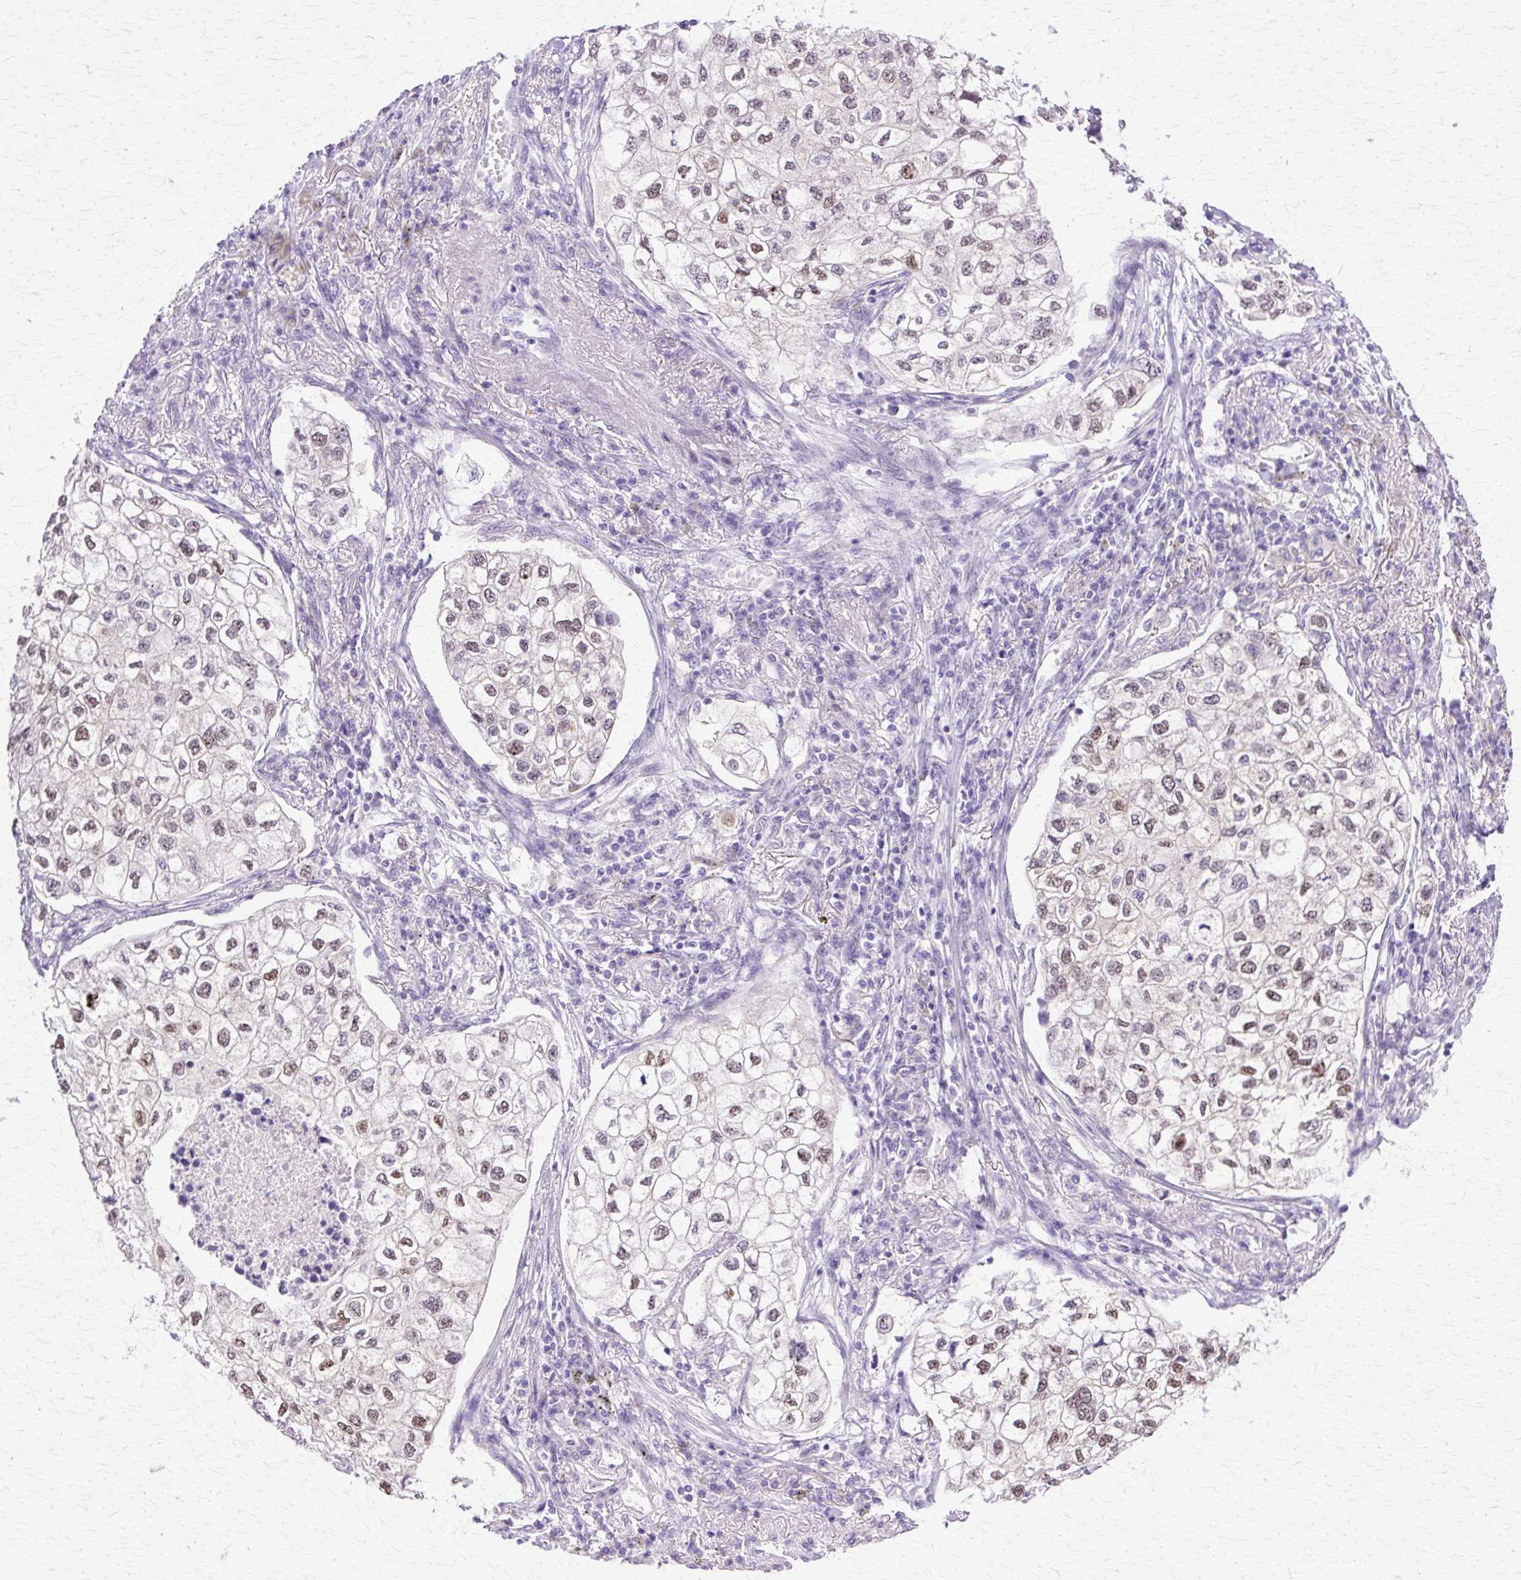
{"staining": {"intensity": "moderate", "quantity": "25%-75%", "location": "nuclear"}, "tissue": "lung cancer", "cell_type": "Tumor cells", "image_type": "cancer", "snomed": [{"axis": "morphology", "description": "Adenocarcinoma, NOS"}, {"axis": "topography", "description": "Lung"}], "caption": "Immunohistochemical staining of lung adenocarcinoma shows medium levels of moderate nuclear expression in about 25%-75% of tumor cells. (DAB (3,3'-diaminobenzidine) IHC, brown staining for protein, blue staining for nuclei).", "gene": "HSPA8", "patient": {"sex": "male", "age": 63}}